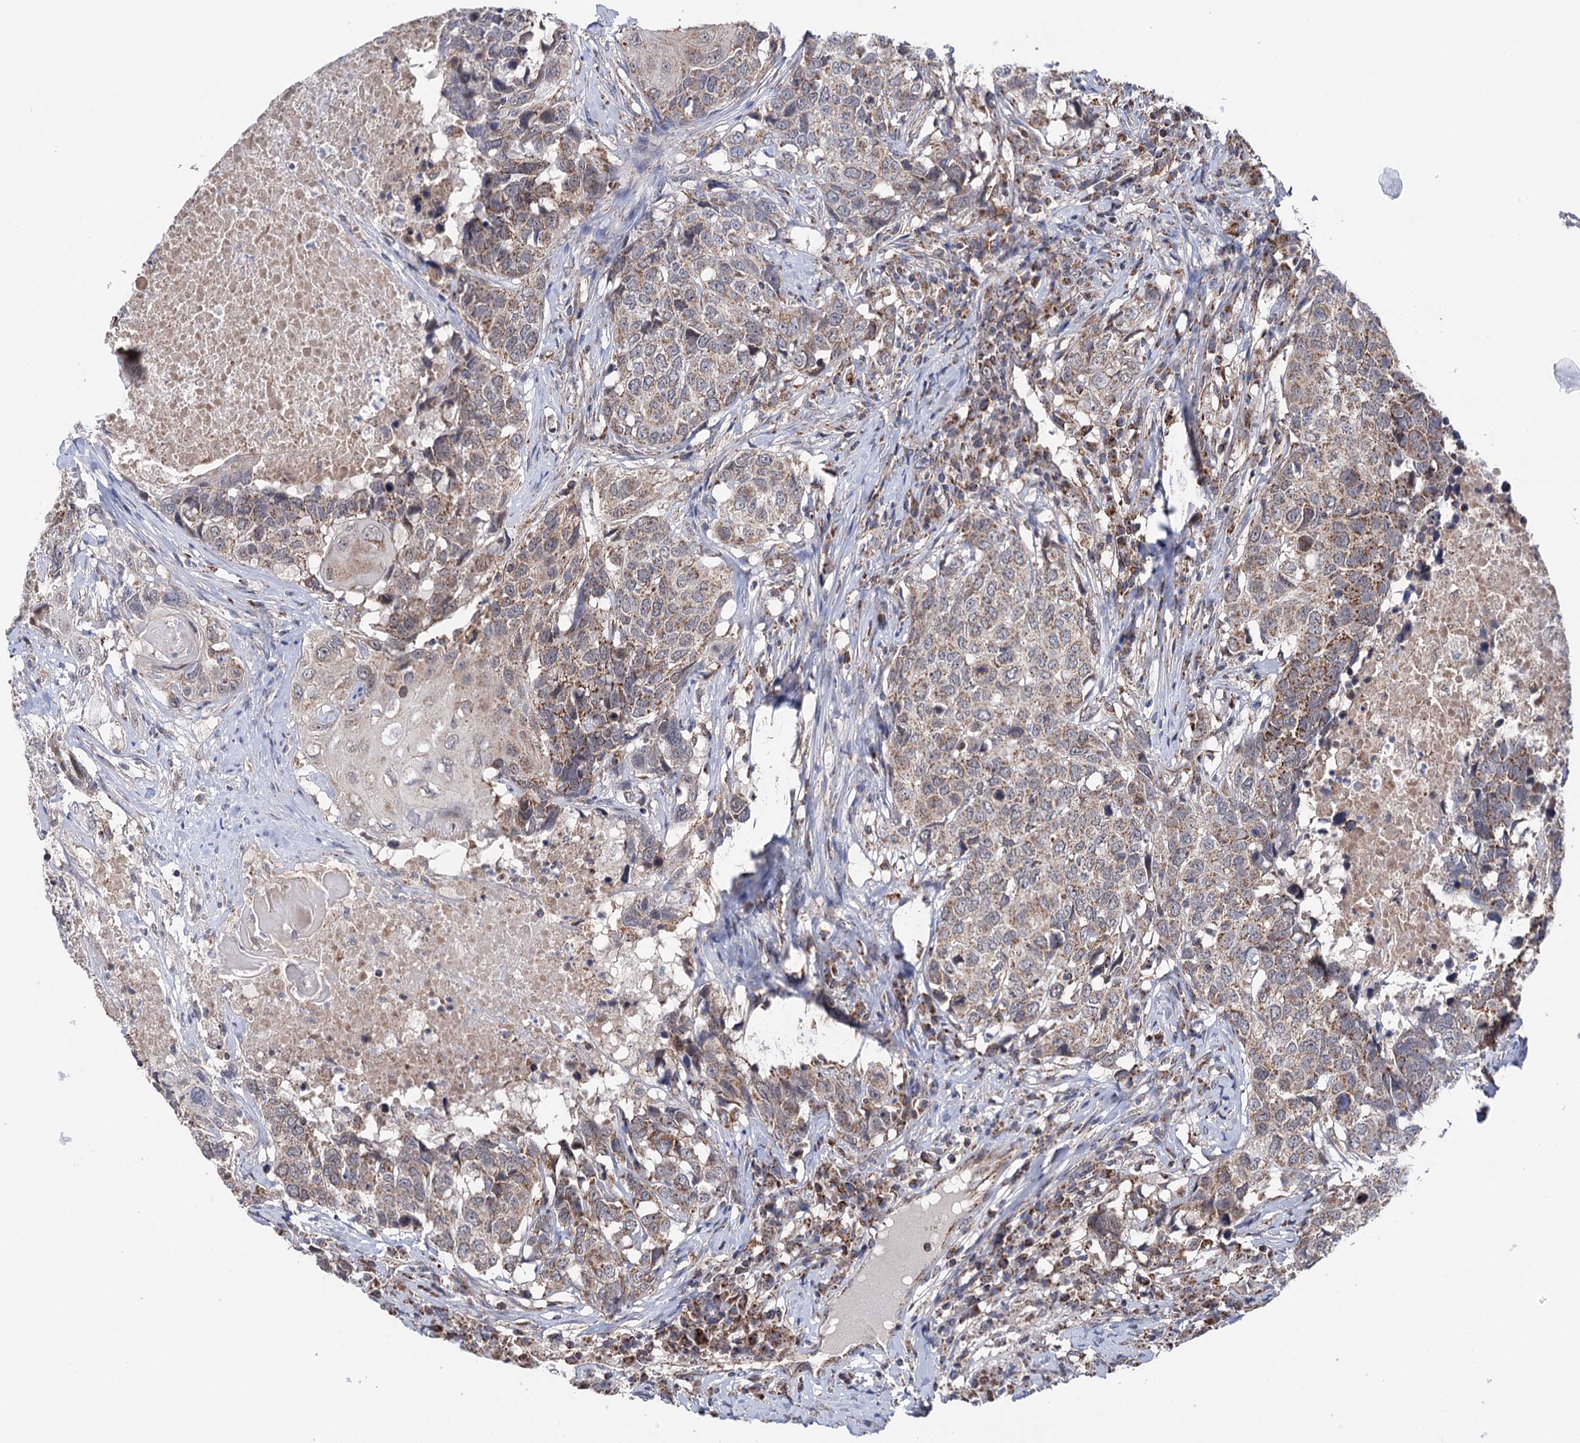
{"staining": {"intensity": "moderate", "quantity": "25%-75%", "location": "cytoplasmic/membranous"}, "tissue": "head and neck cancer", "cell_type": "Tumor cells", "image_type": "cancer", "snomed": [{"axis": "morphology", "description": "Squamous cell carcinoma, NOS"}, {"axis": "topography", "description": "Head-Neck"}], "caption": "Moderate cytoplasmic/membranous expression for a protein is present in about 25%-75% of tumor cells of head and neck squamous cell carcinoma using IHC.", "gene": "SUCLA2", "patient": {"sex": "male", "age": 66}}